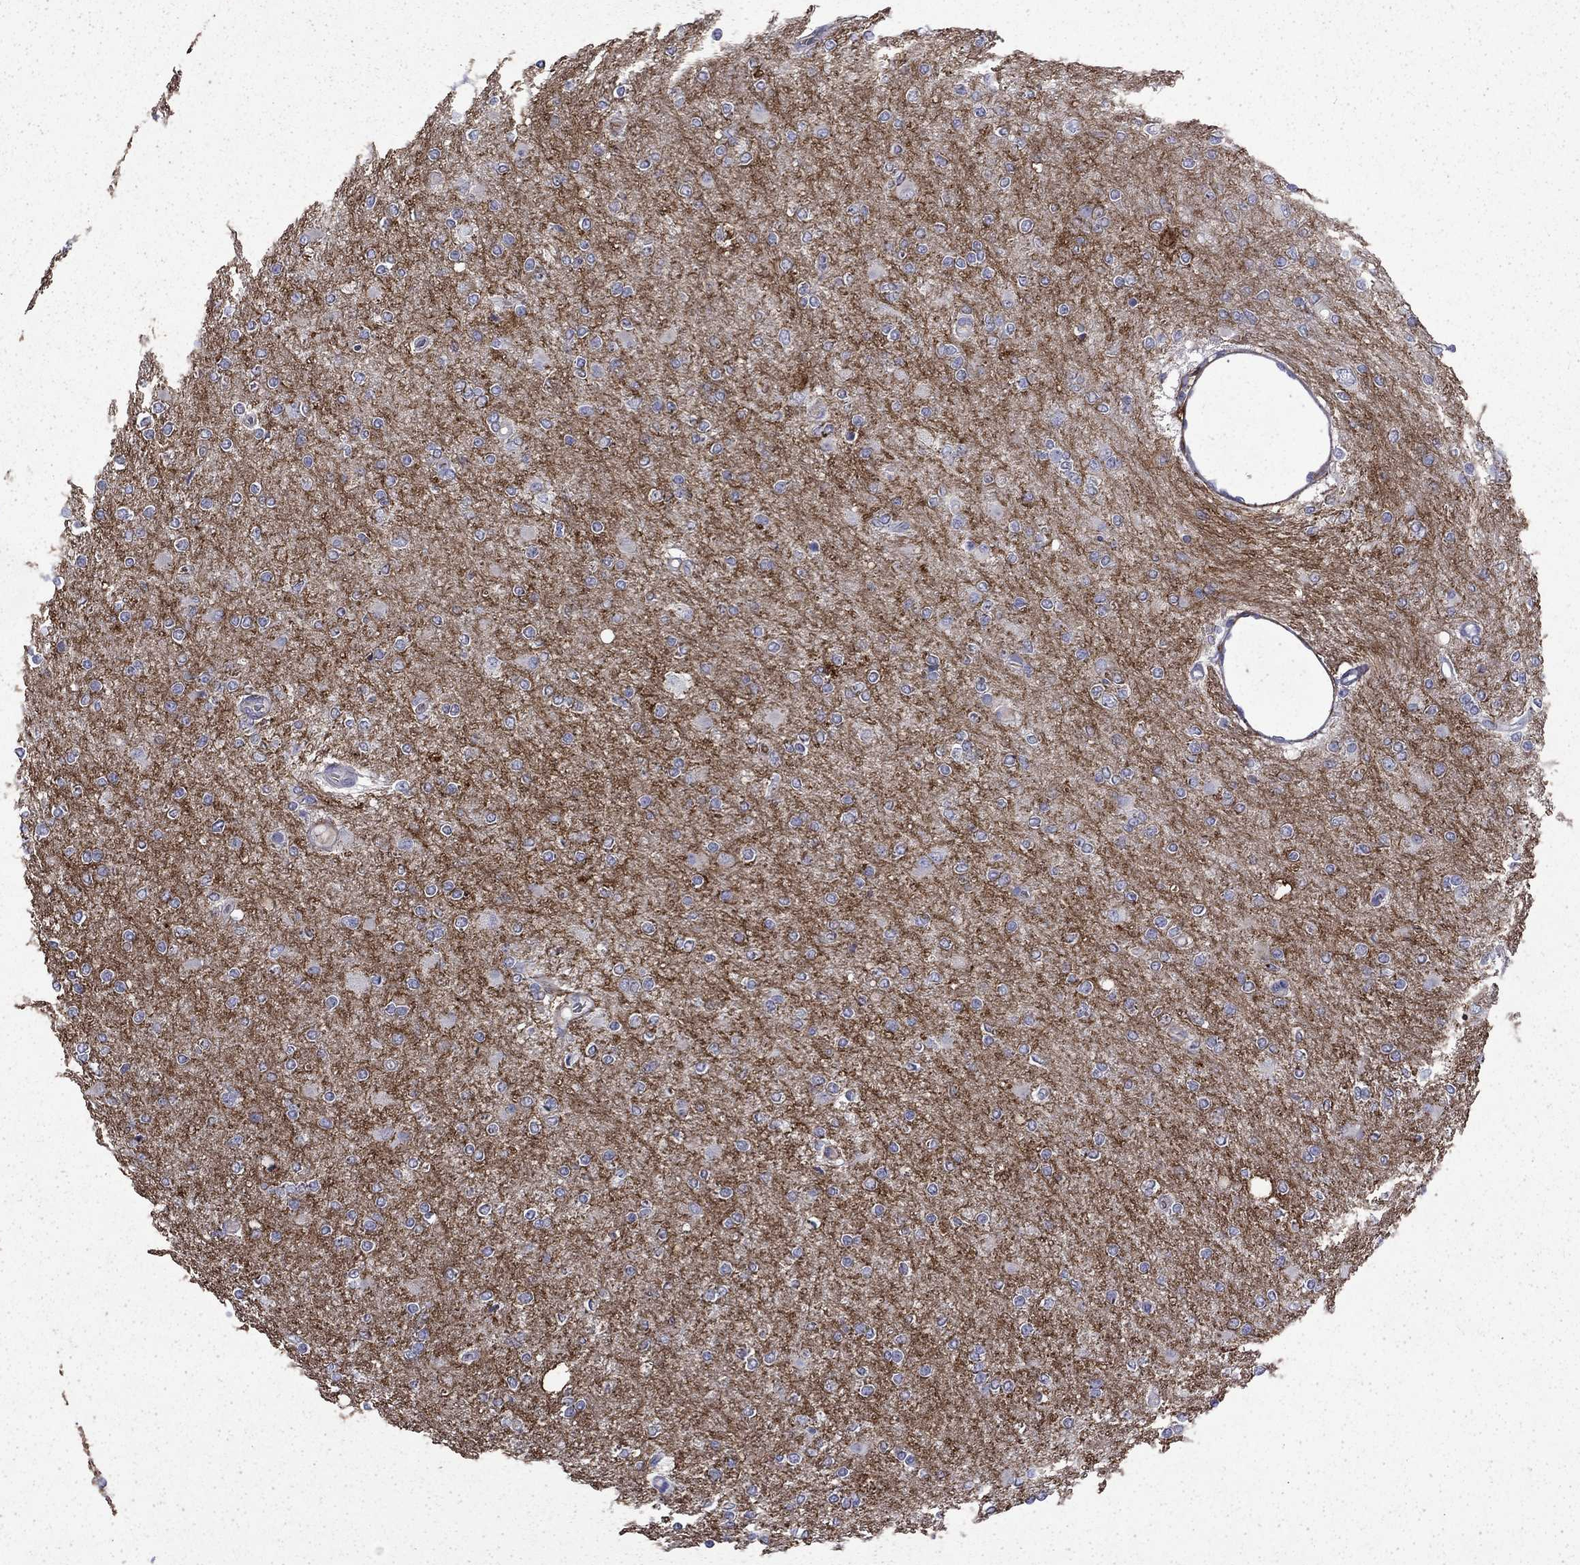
{"staining": {"intensity": "negative", "quantity": "none", "location": "none"}, "tissue": "glioma", "cell_type": "Tumor cells", "image_type": "cancer", "snomed": [{"axis": "morphology", "description": "Glioma, malignant, High grade"}, {"axis": "topography", "description": "Cerebral cortex"}], "caption": "Immunohistochemical staining of glioma exhibits no significant staining in tumor cells. Nuclei are stained in blue.", "gene": "ENPP6", "patient": {"sex": "male", "age": 70}}